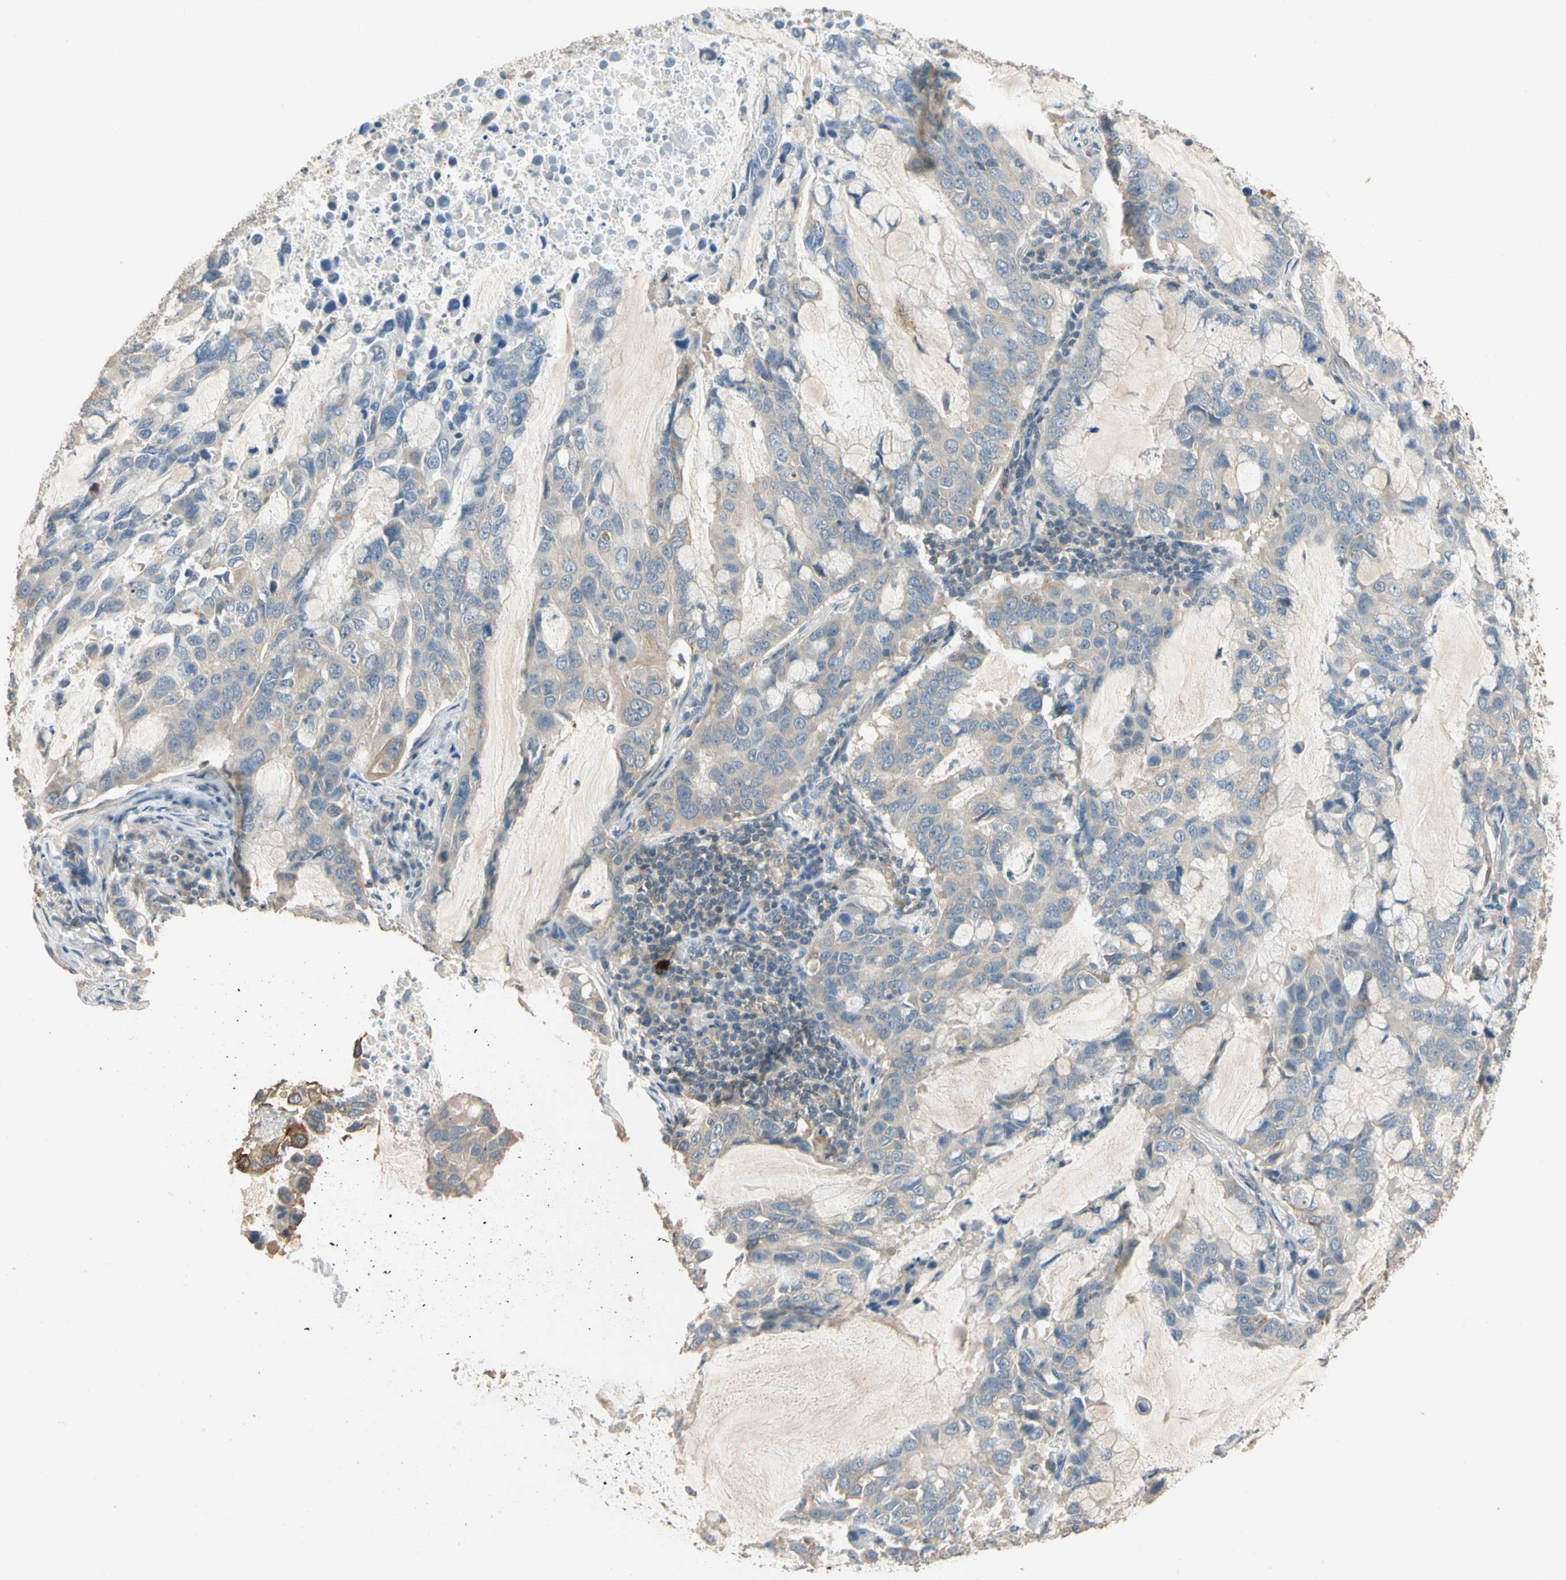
{"staining": {"intensity": "weak", "quantity": ">75%", "location": "cytoplasmic/membranous"}, "tissue": "lung cancer", "cell_type": "Tumor cells", "image_type": "cancer", "snomed": [{"axis": "morphology", "description": "Adenocarcinoma, NOS"}, {"axis": "topography", "description": "Lung"}], "caption": "Lung adenocarcinoma stained with a protein marker exhibits weak staining in tumor cells.", "gene": "MAP3K7", "patient": {"sex": "male", "age": 64}}